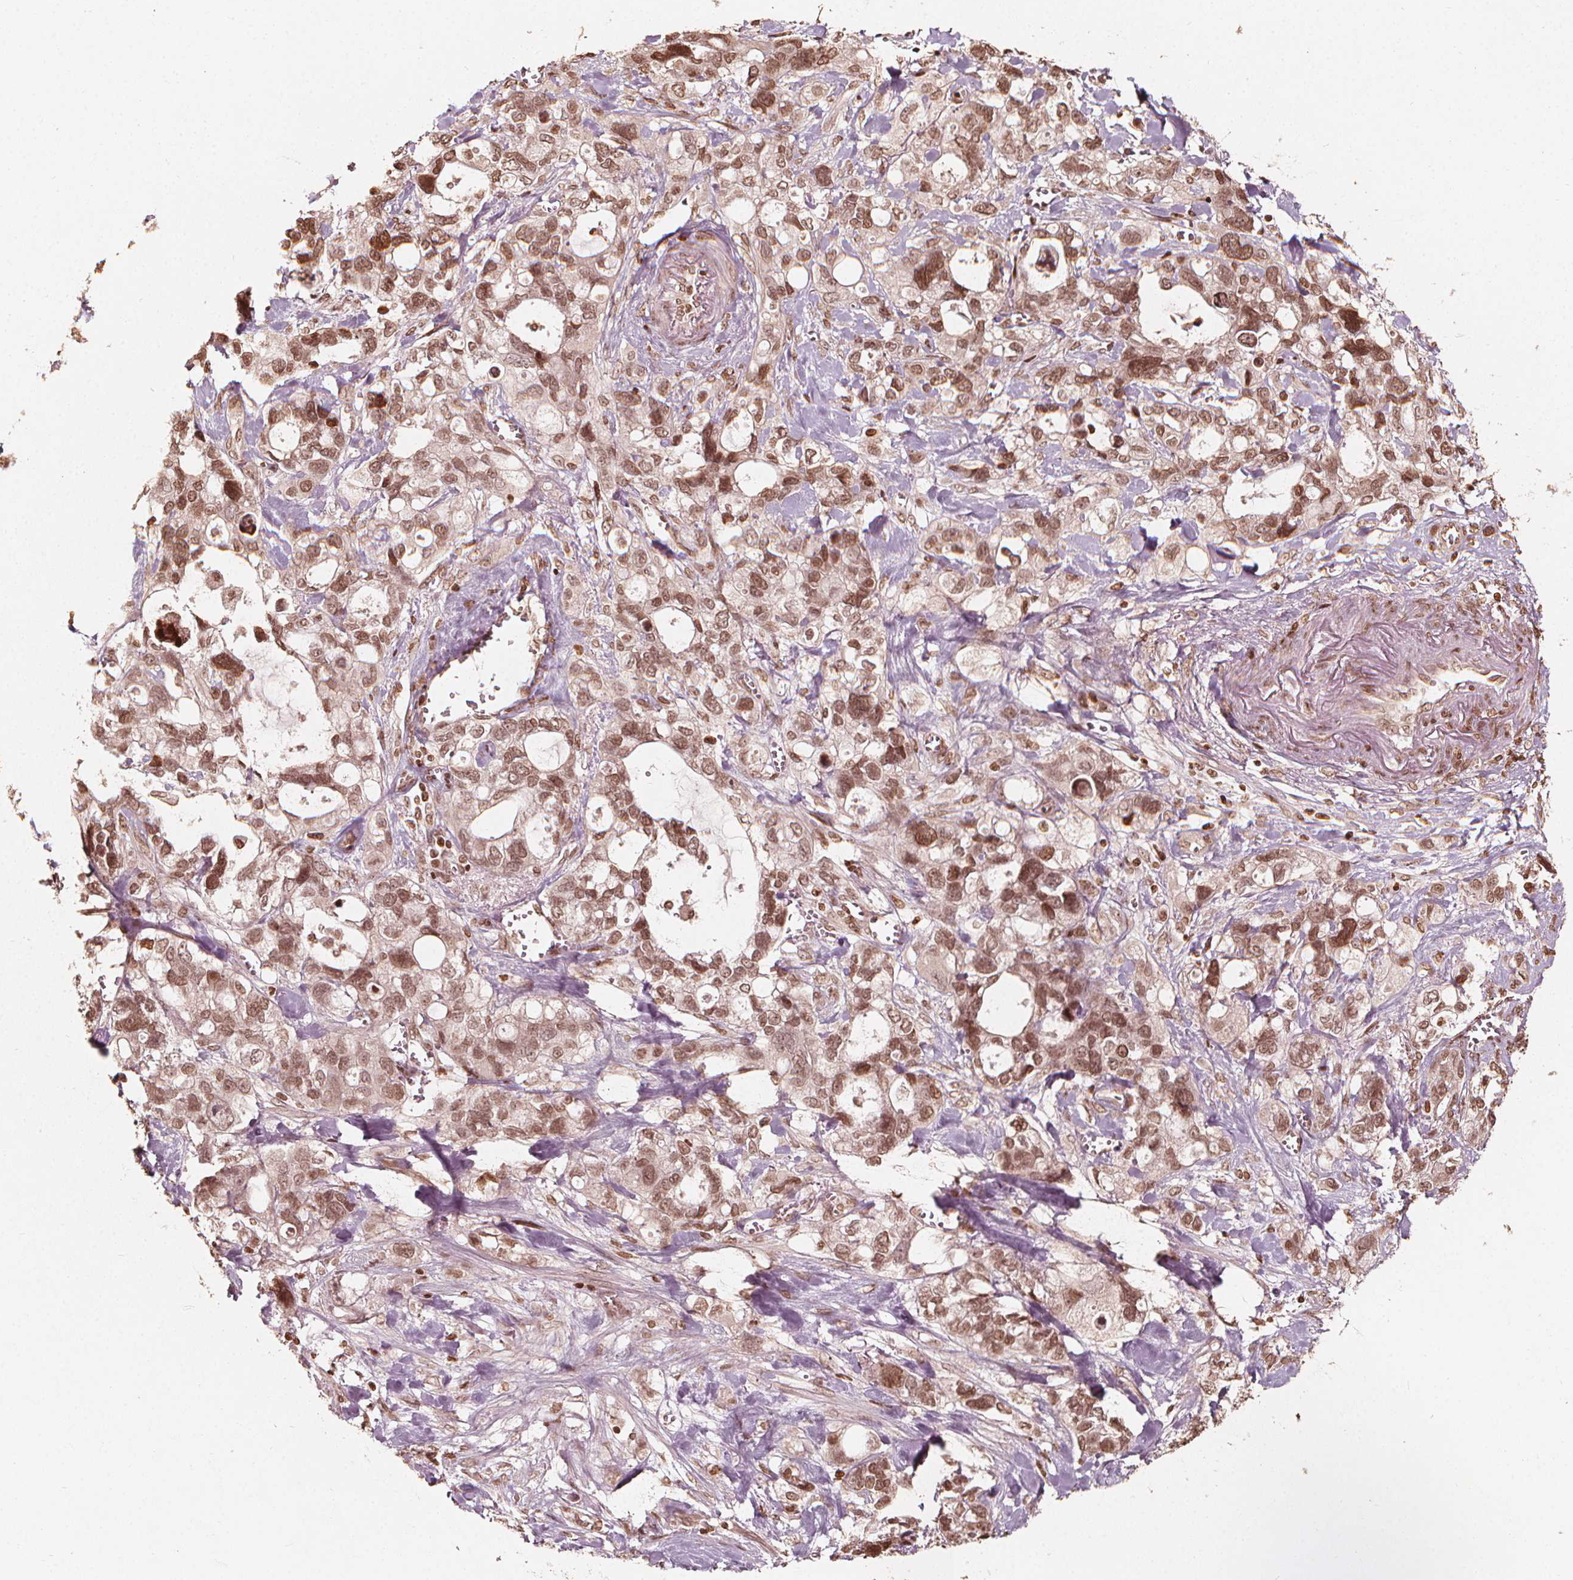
{"staining": {"intensity": "moderate", "quantity": ">75%", "location": "nuclear"}, "tissue": "stomach cancer", "cell_type": "Tumor cells", "image_type": "cancer", "snomed": [{"axis": "morphology", "description": "Adenocarcinoma, NOS"}, {"axis": "topography", "description": "Stomach, upper"}], "caption": "DAB immunohistochemical staining of stomach adenocarcinoma reveals moderate nuclear protein expression in approximately >75% of tumor cells. (DAB (3,3'-diaminobenzidine) IHC, brown staining for protein, blue staining for nuclei).", "gene": "H3C14", "patient": {"sex": "female", "age": 81}}